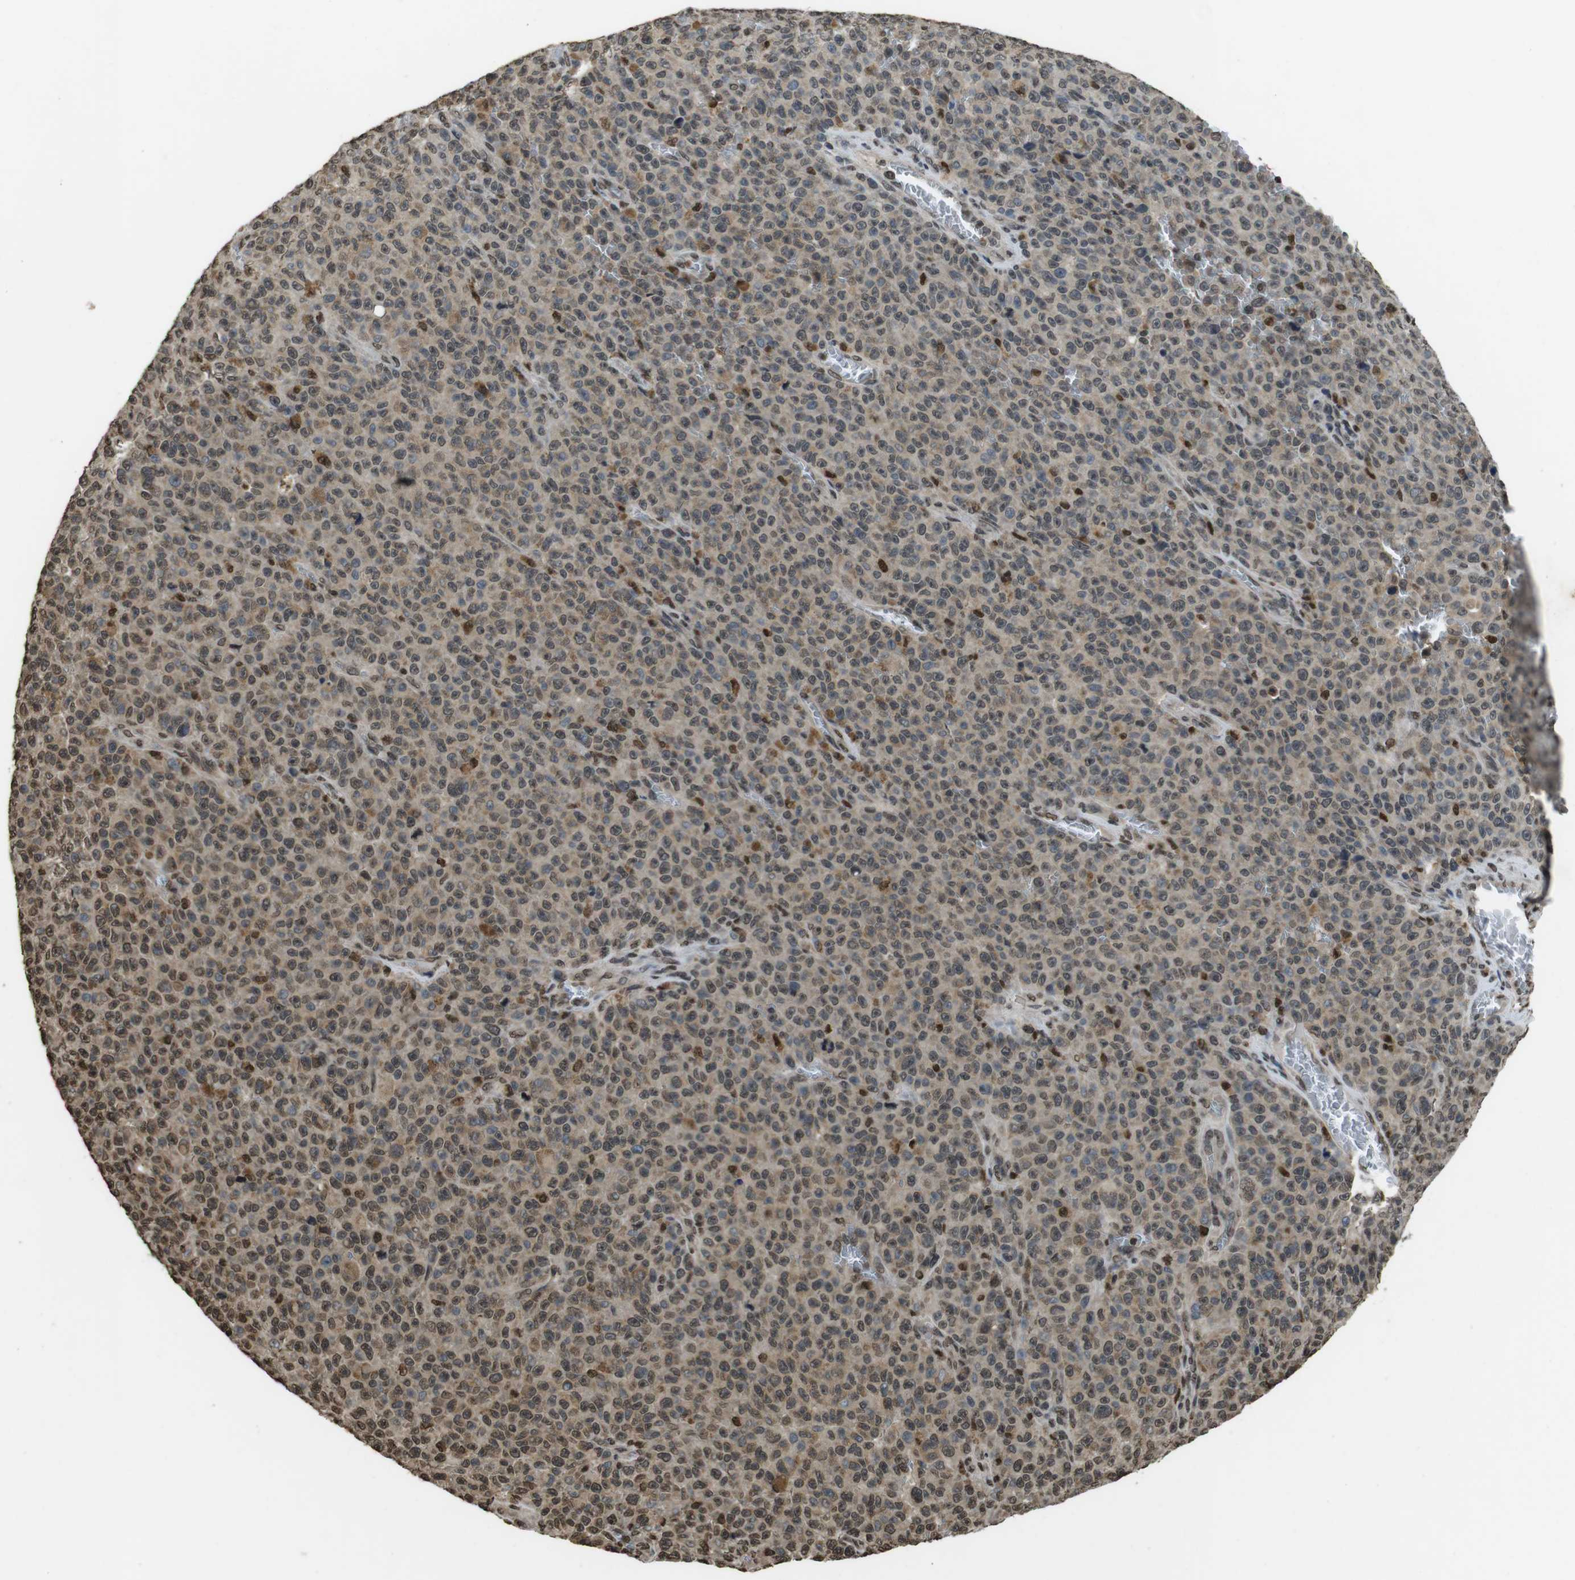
{"staining": {"intensity": "weak", "quantity": "25%-75%", "location": "nuclear"}, "tissue": "melanoma", "cell_type": "Tumor cells", "image_type": "cancer", "snomed": [{"axis": "morphology", "description": "Malignant melanoma, NOS"}, {"axis": "topography", "description": "Skin"}], "caption": "Weak nuclear protein expression is present in about 25%-75% of tumor cells in melanoma.", "gene": "MAF", "patient": {"sex": "female", "age": 82}}